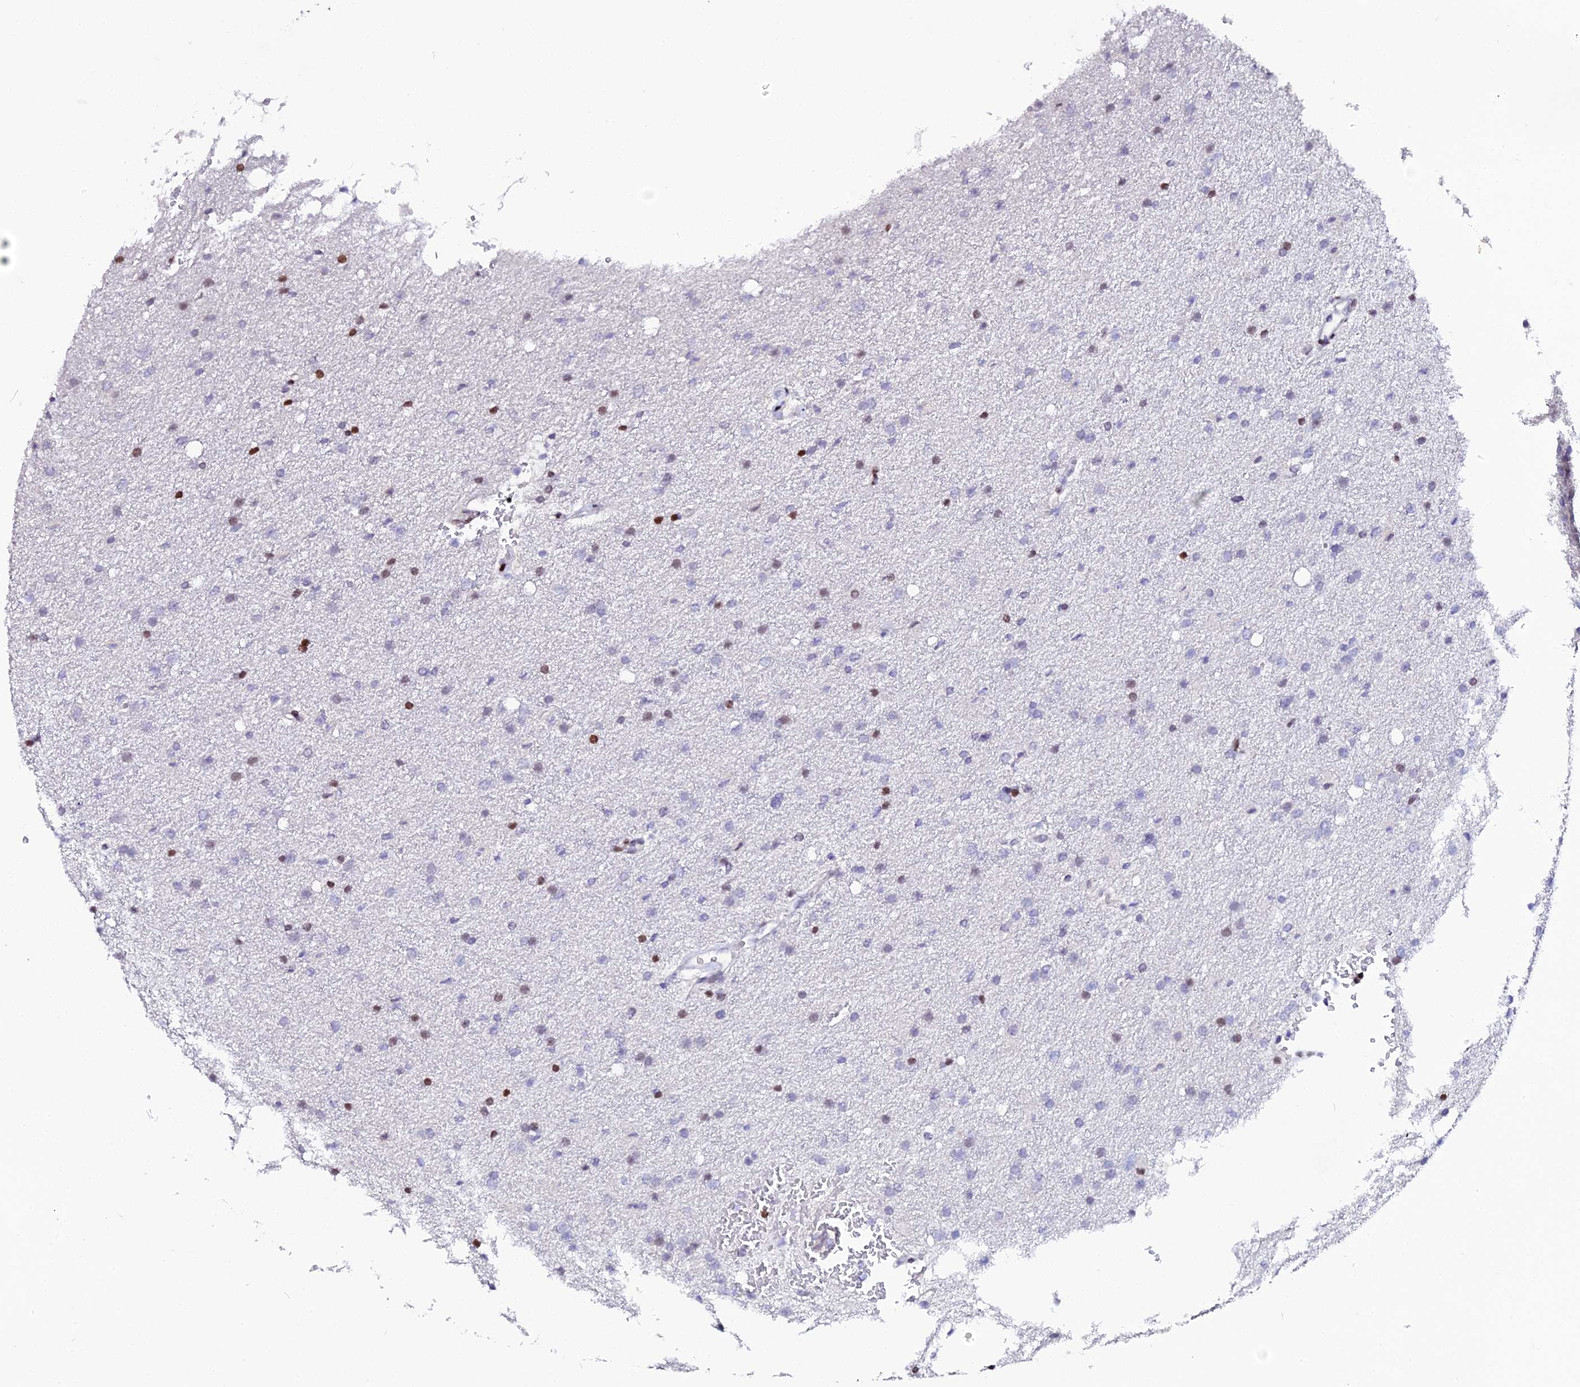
{"staining": {"intensity": "moderate", "quantity": "<25%", "location": "nuclear"}, "tissue": "glioma", "cell_type": "Tumor cells", "image_type": "cancer", "snomed": [{"axis": "morphology", "description": "Glioma, malignant, High grade"}, {"axis": "topography", "description": "Cerebral cortex"}], "caption": "Glioma was stained to show a protein in brown. There is low levels of moderate nuclear staining in about <25% of tumor cells. (IHC, brightfield microscopy, high magnification).", "gene": "MYNN", "patient": {"sex": "female", "age": 36}}